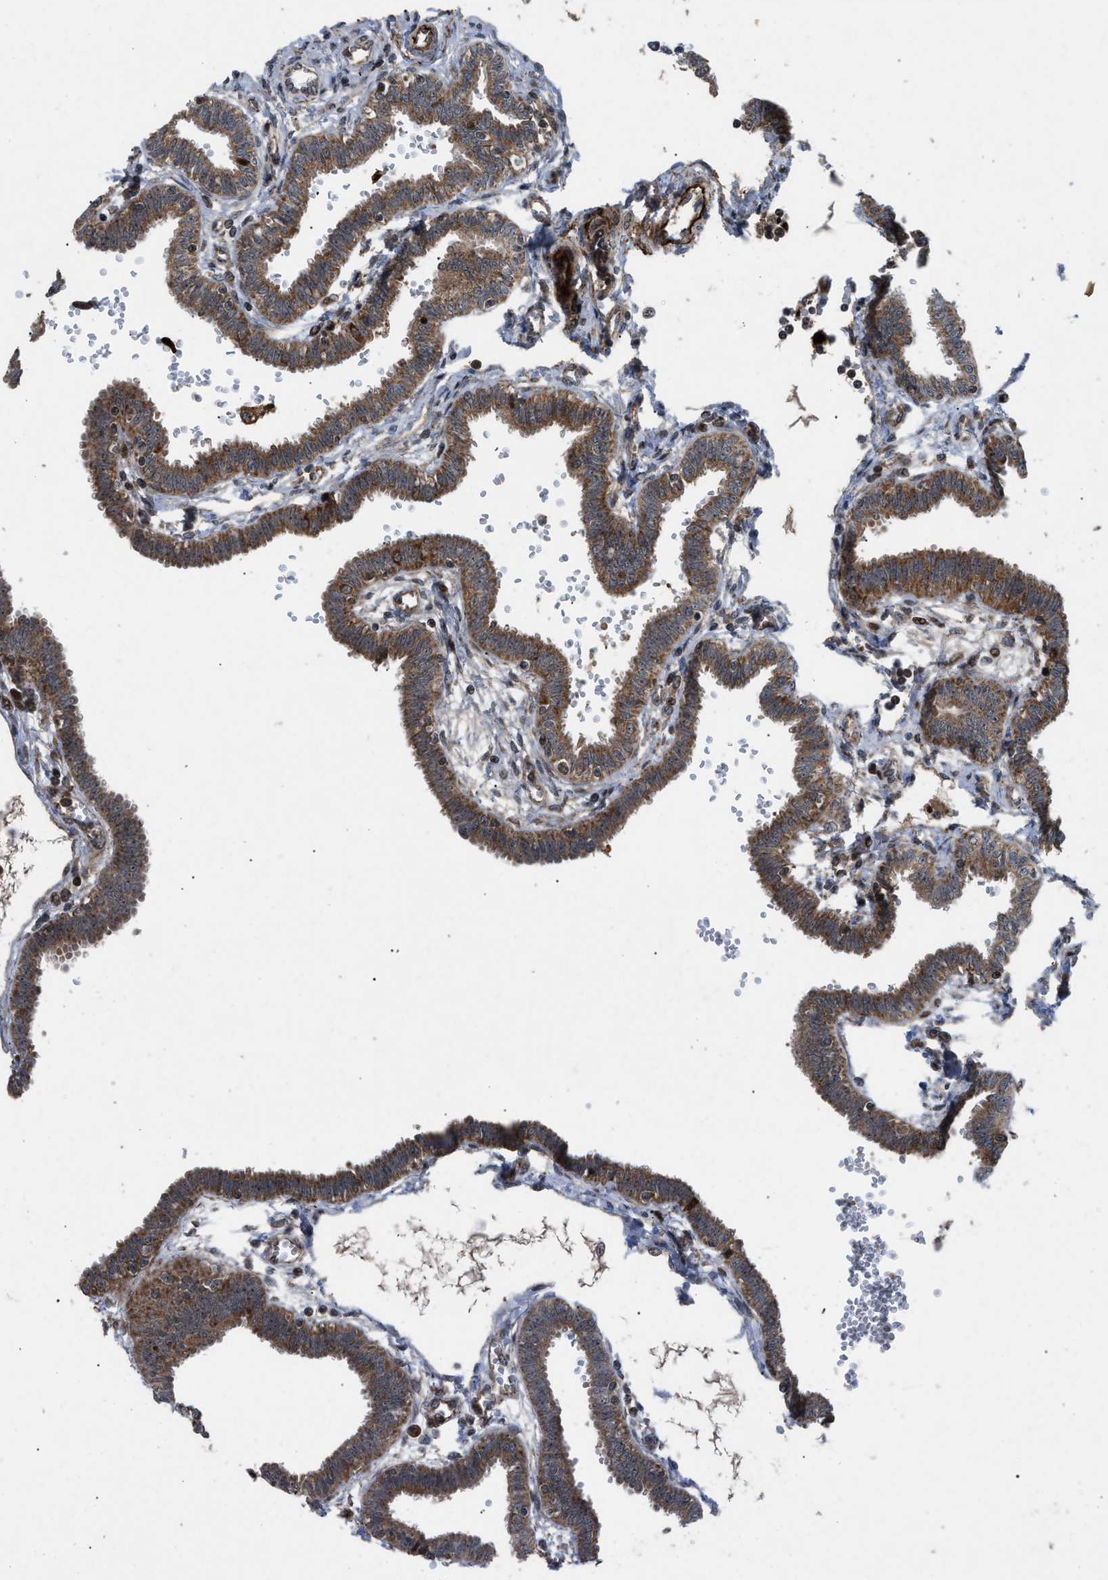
{"staining": {"intensity": "moderate", "quantity": ">75%", "location": "cytoplasmic/membranous"}, "tissue": "fallopian tube", "cell_type": "Glandular cells", "image_type": "normal", "snomed": [{"axis": "morphology", "description": "Normal tissue, NOS"}, {"axis": "topography", "description": "Fallopian tube"}], "caption": "IHC (DAB) staining of benign fallopian tube exhibits moderate cytoplasmic/membranous protein staining in about >75% of glandular cells.", "gene": "AP3M2", "patient": {"sex": "female", "age": 32}}